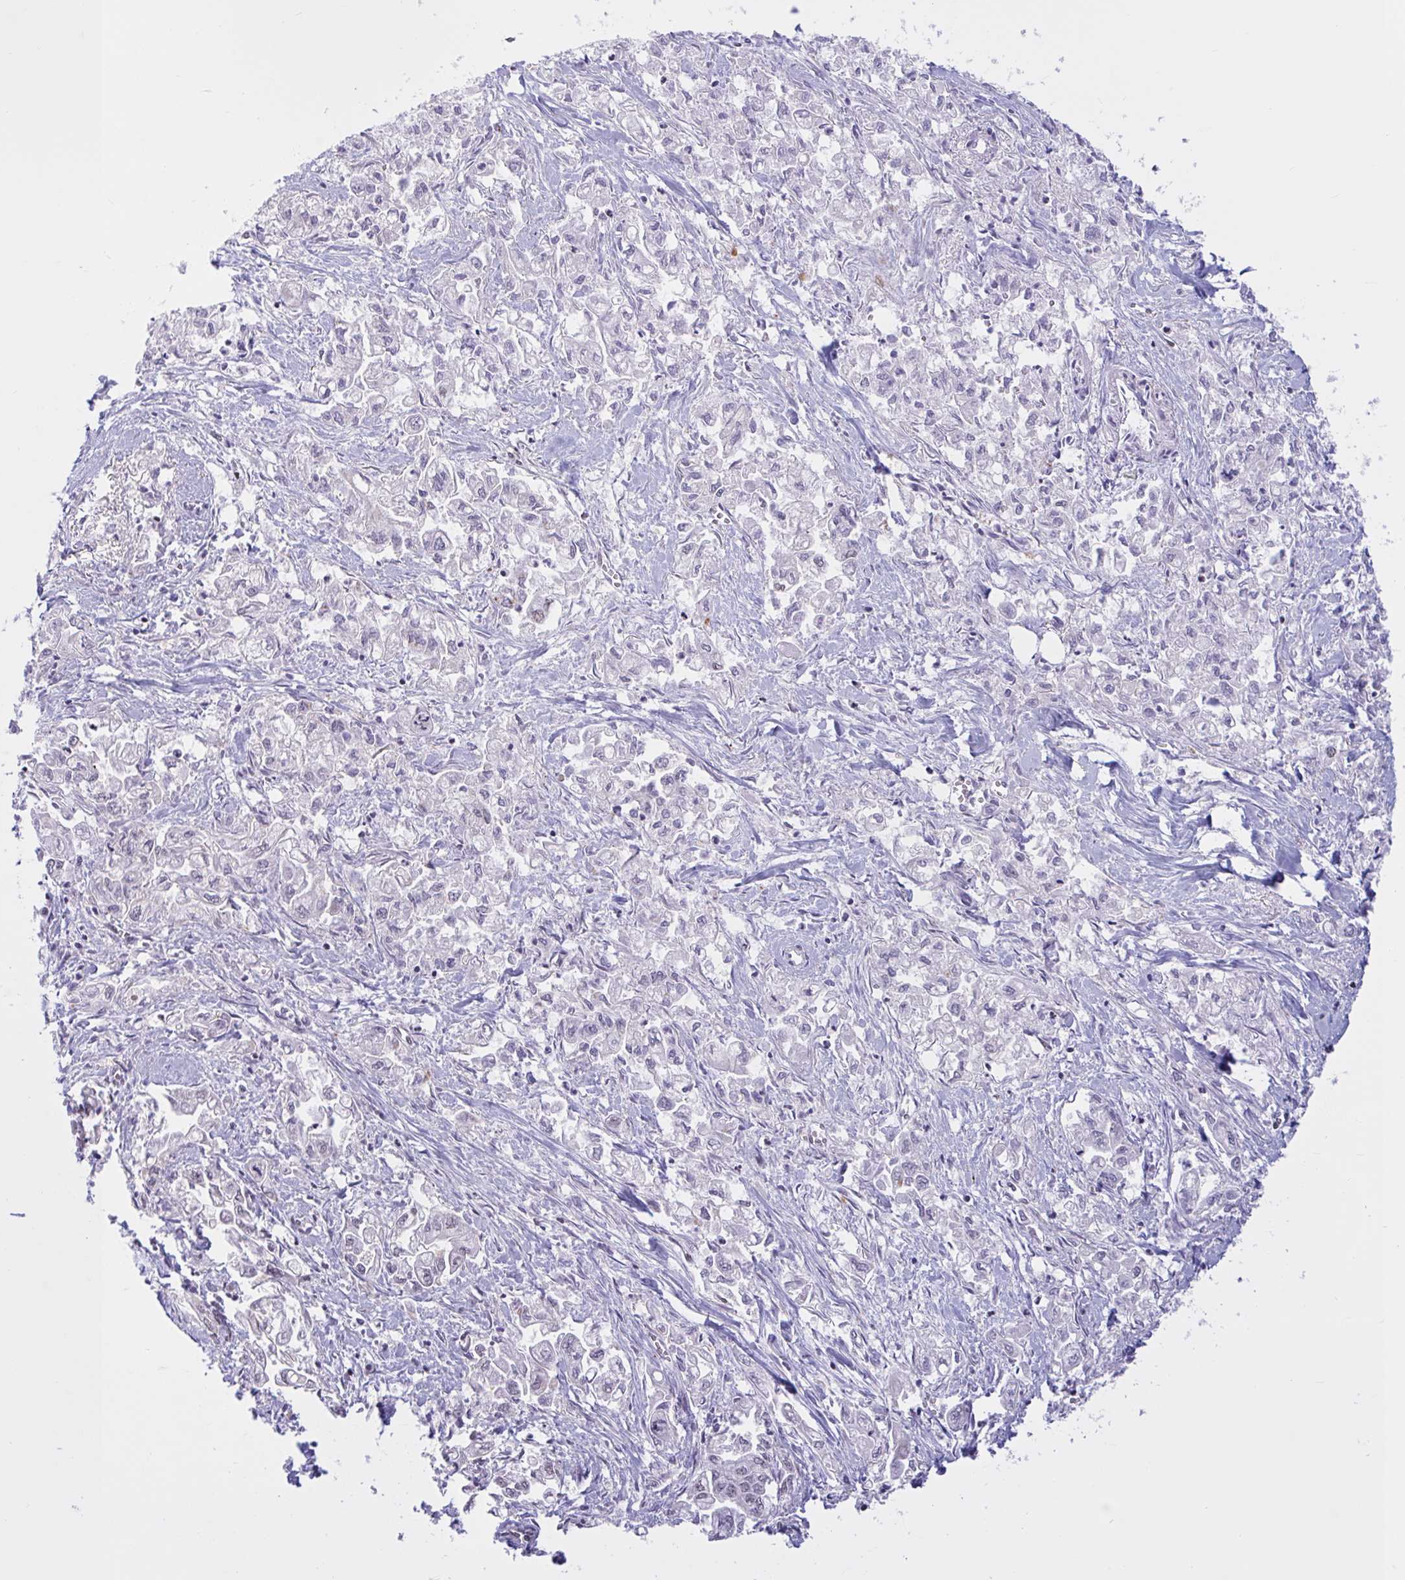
{"staining": {"intensity": "negative", "quantity": "none", "location": "none"}, "tissue": "pancreatic cancer", "cell_type": "Tumor cells", "image_type": "cancer", "snomed": [{"axis": "morphology", "description": "Adenocarcinoma, NOS"}, {"axis": "topography", "description": "Pancreas"}], "caption": "The micrograph reveals no staining of tumor cells in pancreatic cancer (adenocarcinoma). The staining is performed using DAB (3,3'-diaminobenzidine) brown chromogen with nuclei counter-stained in using hematoxylin.", "gene": "RBL1", "patient": {"sex": "male", "age": 72}}